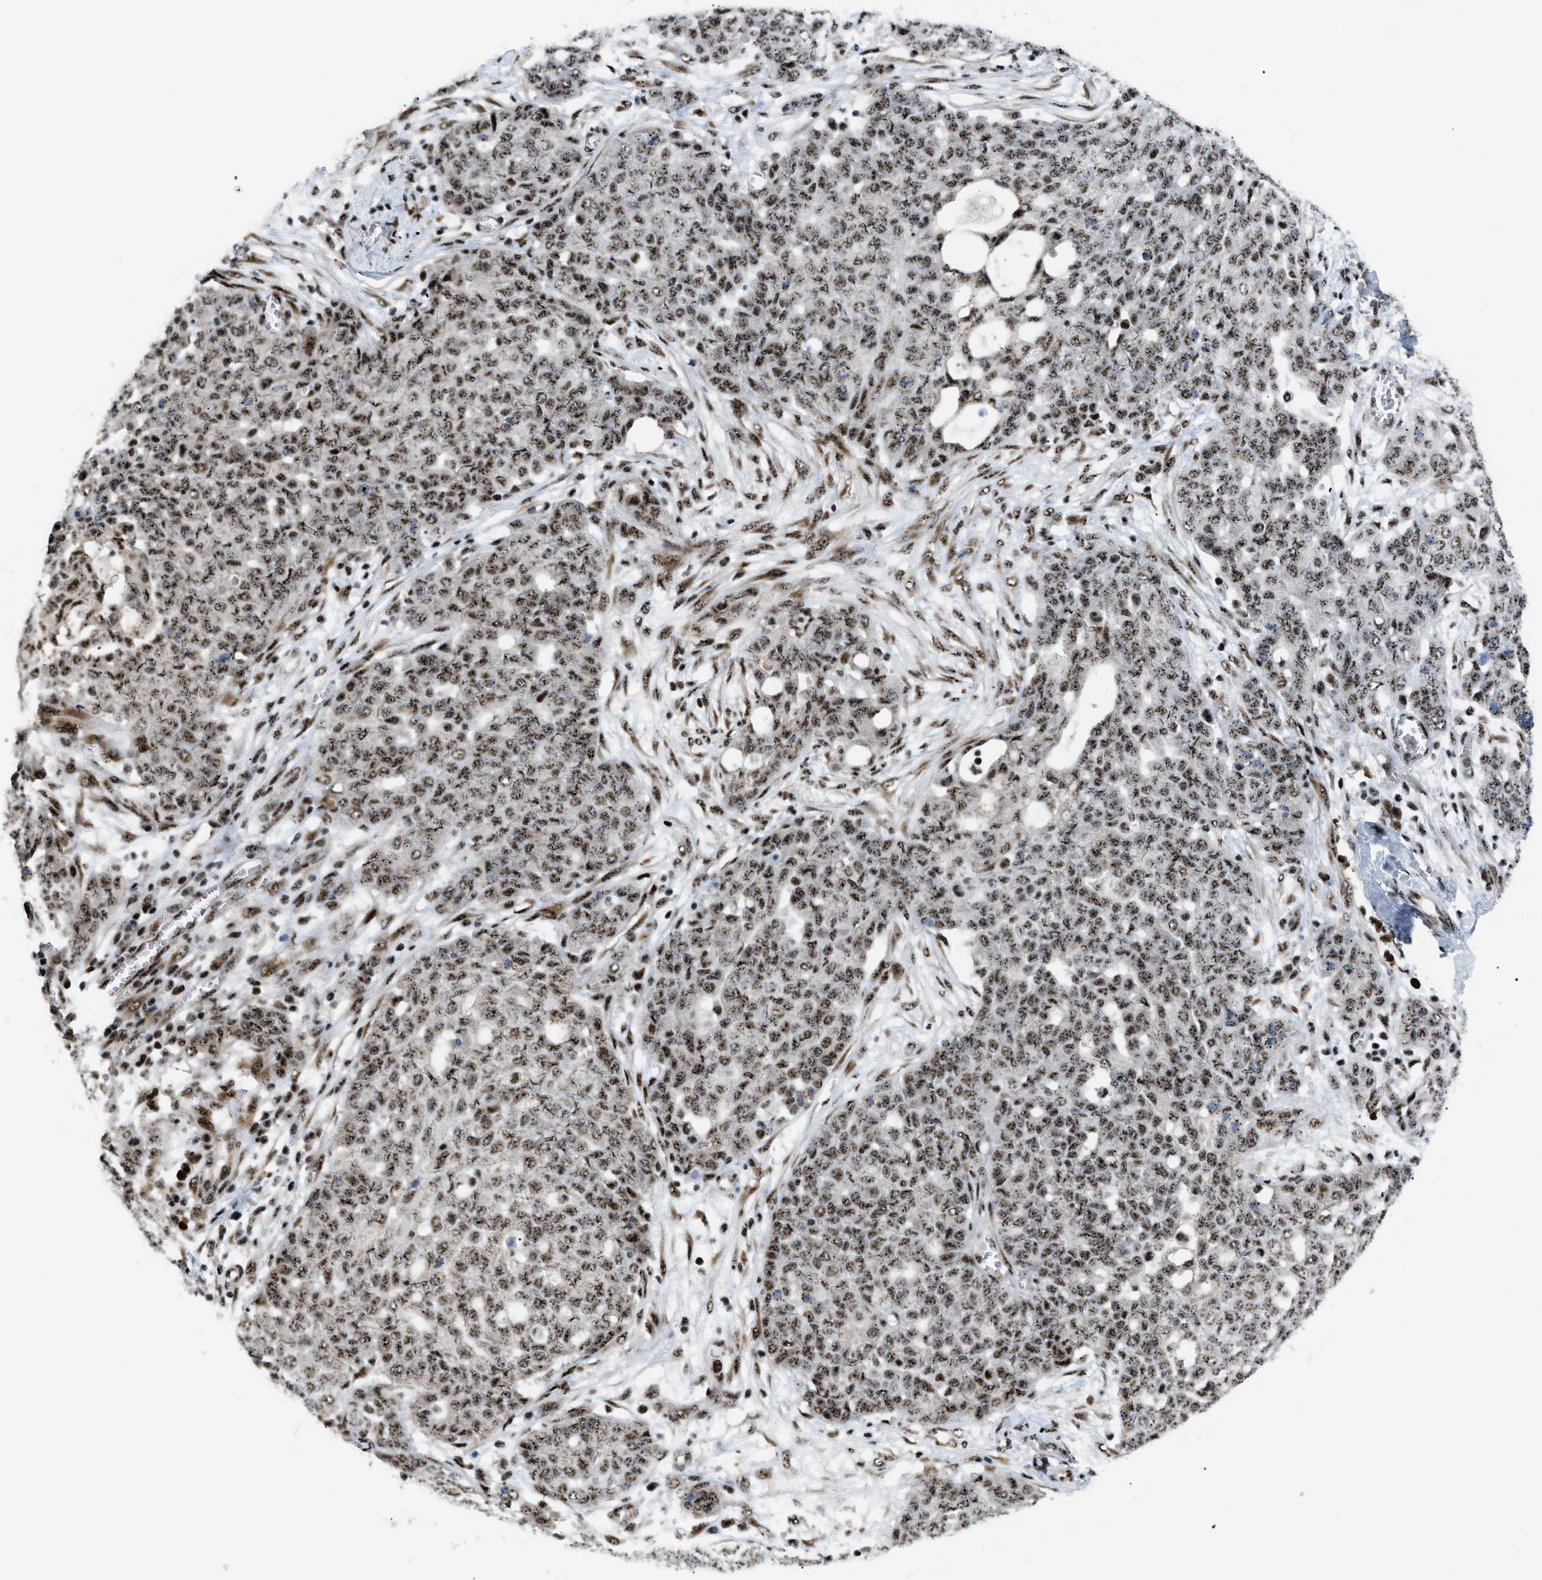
{"staining": {"intensity": "moderate", "quantity": ">75%", "location": "nuclear"}, "tissue": "ovarian cancer", "cell_type": "Tumor cells", "image_type": "cancer", "snomed": [{"axis": "morphology", "description": "Cystadenocarcinoma, serous, NOS"}, {"axis": "topography", "description": "Soft tissue"}, {"axis": "topography", "description": "Ovary"}], "caption": "Tumor cells display medium levels of moderate nuclear positivity in approximately >75% of cells in human ovarian serous cystadenocarcinoma.", "gene": "CDR2", "patient": {"sex": "female", "age": 57}}